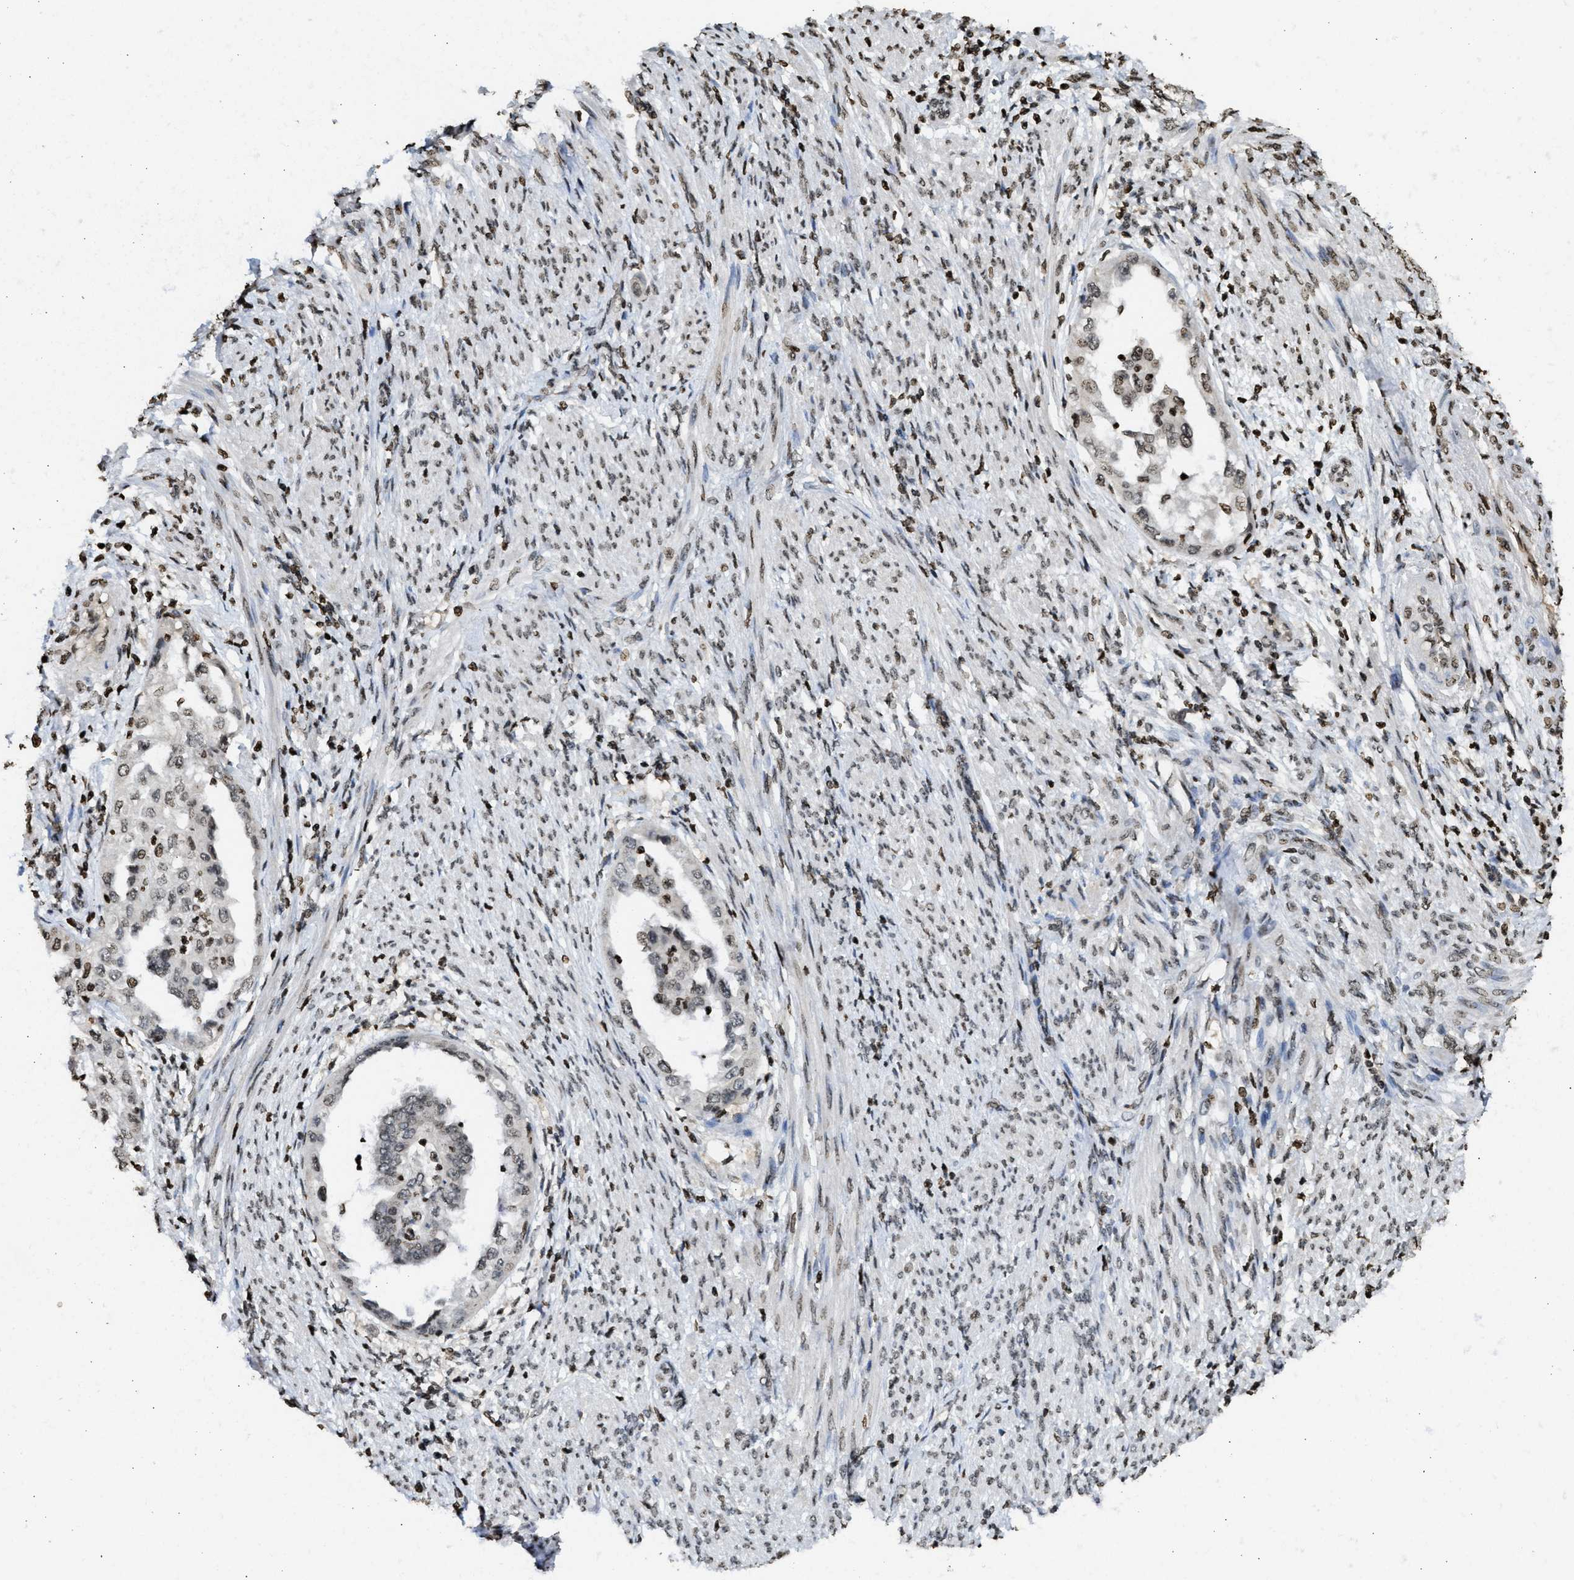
{"staining": {"intensity": "weak", "quantity": ">75%", "location": "nuclear"}, "tissue": "endometrial cancer", "cell_type": "Tumor cells", "image_type": "cancer", "snomed": [{"axis": "morphology", "description": "Adenocarcinoma, NOS"}, {"axis": "topography", "description": "Endometrium"}], "caption": "This is an image of IHC staining of endometrial cancer (adenocarcinoma), which shows weak positivity in the nuclear of tumor cells.", "gene": "RRAGC", "patient": {"sex": "female", "age": 85}}